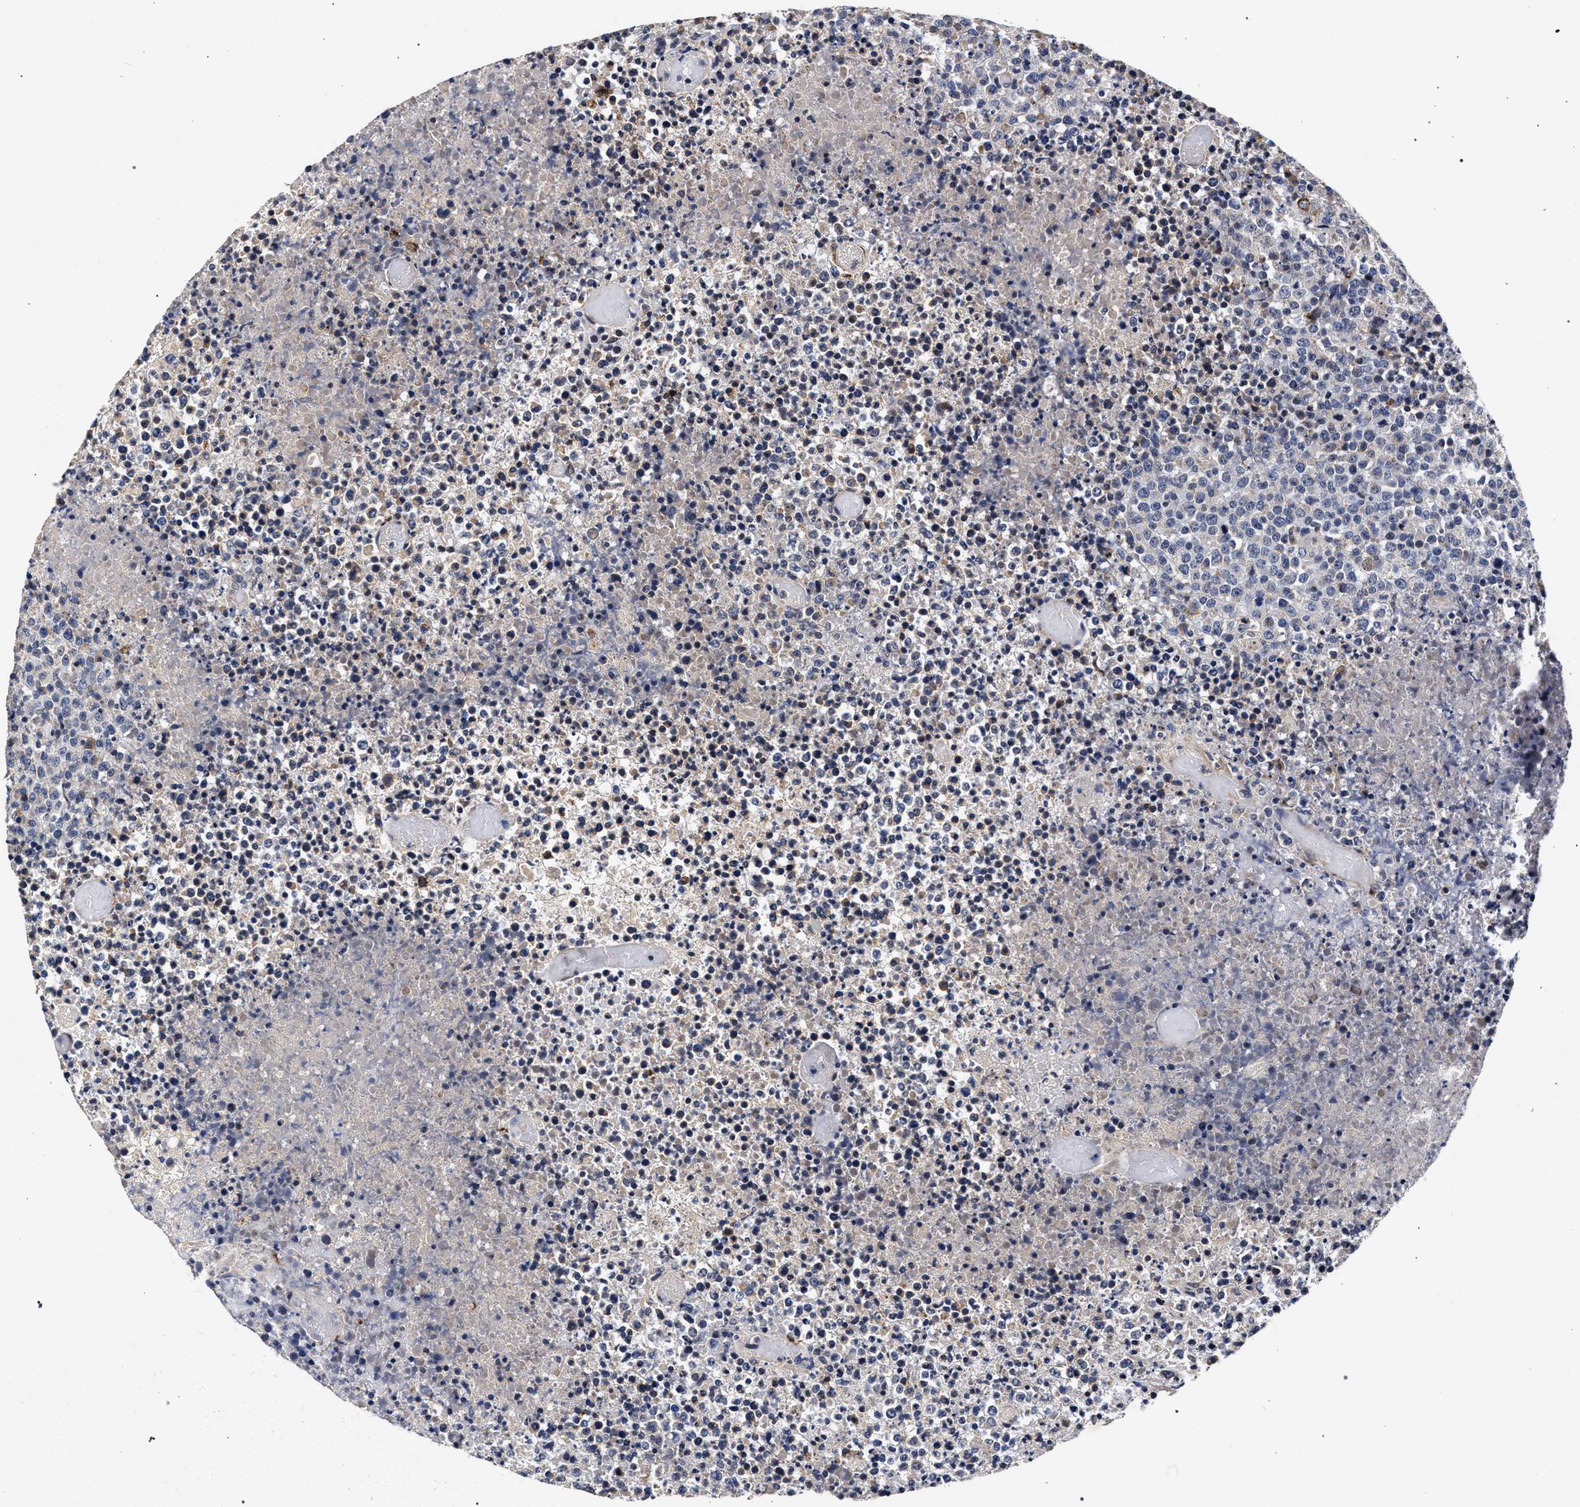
{"staining": {"intensity": "negative", "quantity": "none", "location": "none"}, "tissue": "lymphoma", "cell_type": "Tumor cells", "image_type": "cancer", "snomed": [{"axis": "morphology", "description": "Malignant lymphoma, non-Hodgkin's type, High grade"}, {"axis": "topography", "description": "Lymph node"}], "caption": "DAB immunohistochemical staining of lymphoma shows no significant positivity in tumor cells.", "gene": "CFAP95", "patient": {"sex": "male", "age": 13}}